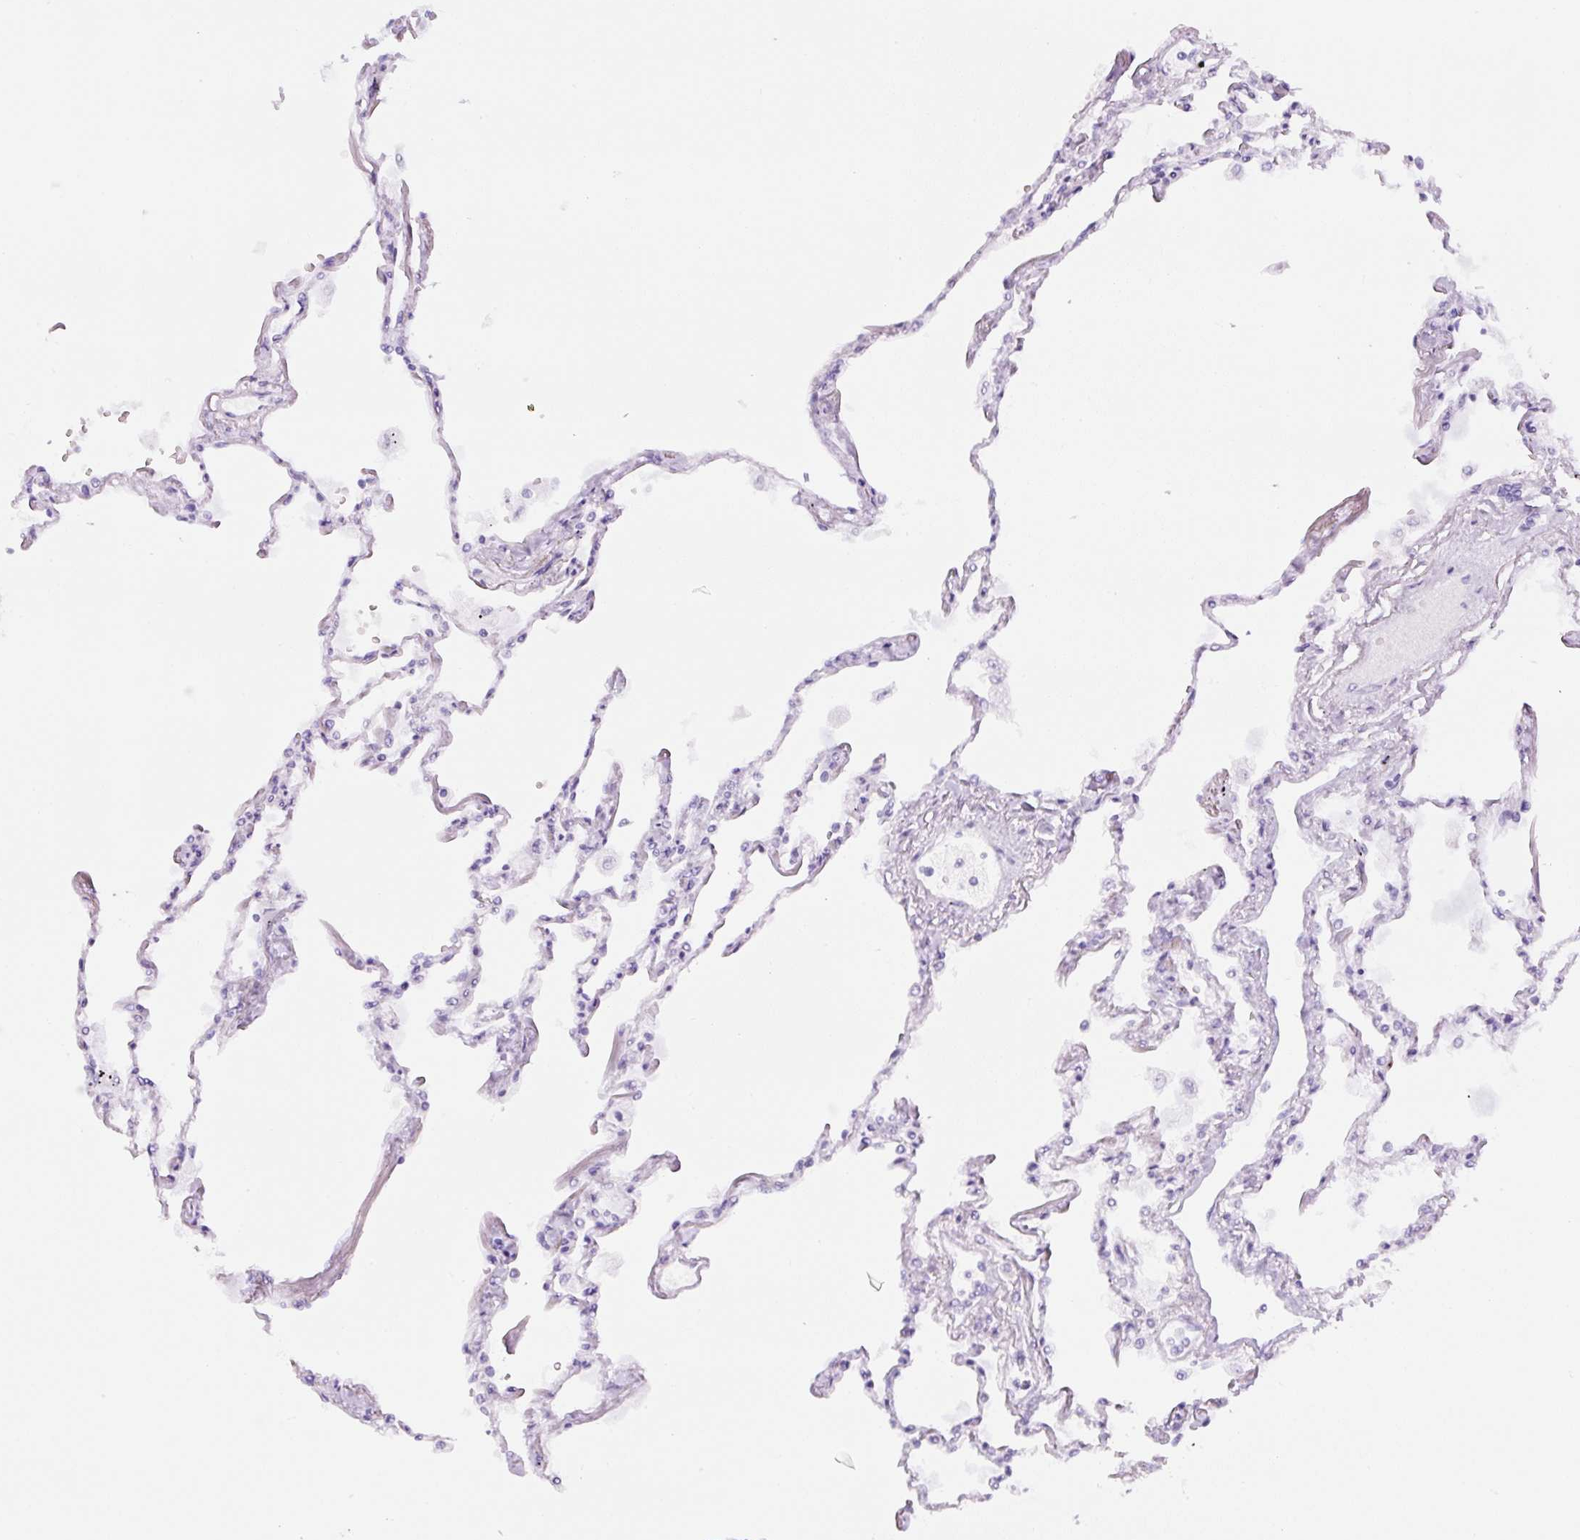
{"staining": {"intensity": "negative", "quantity": "none", "location": "none"}, "tissue": "lung", "cell_type": "Alveolar cells", "image_type": "normal", "snomed": [{"axis": "morphology", "description": "Normal tissue, NOS"}, {"axis": "topography", "description": "Lung"}], "caption": "Alveolar cells are negative for protein expression in unremarkable human lung. (DAB immunohistochemistry, high magnification).", "gene": "TMEM151B", "patient": {"sex": "female", "age": 67}}